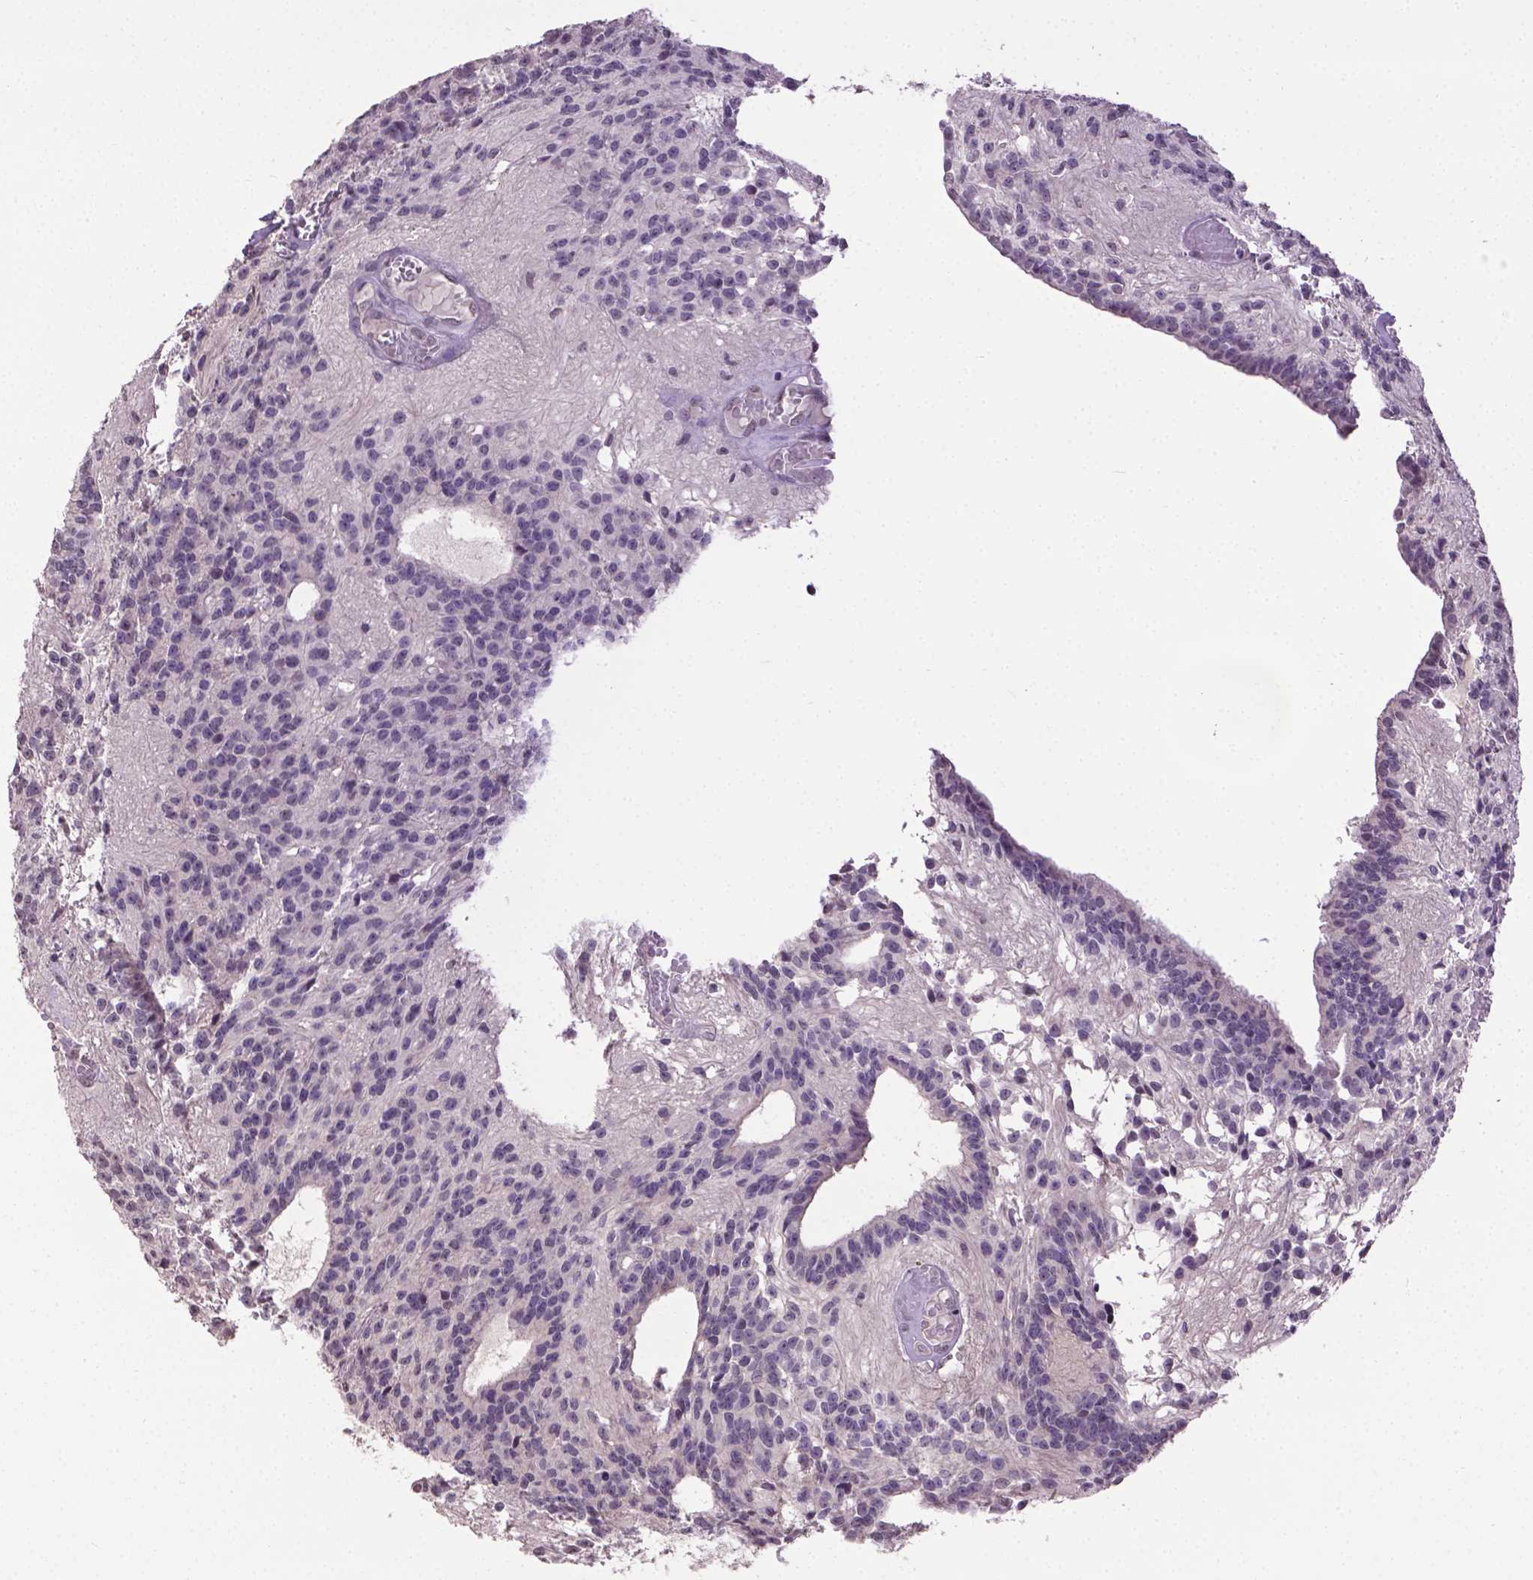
{"staining": {"intensity": "negative", "quantity": "none", "location": "none"}, "tissue": "glioma", "cell_type": "Tumor cells", "image_type": "cancer", "snomed": [{"axis": "morphology", "description": "Glioma, malignant, Low grade"}, {"axis": "topography", "description": "Brain"}], "caption": "Malignant glioma (low-grade) was stained to show a protein in brown. There is no significant expression in tumor cells.", "gene": "CPM", "patient": {"sex": "male", "age": 31}}